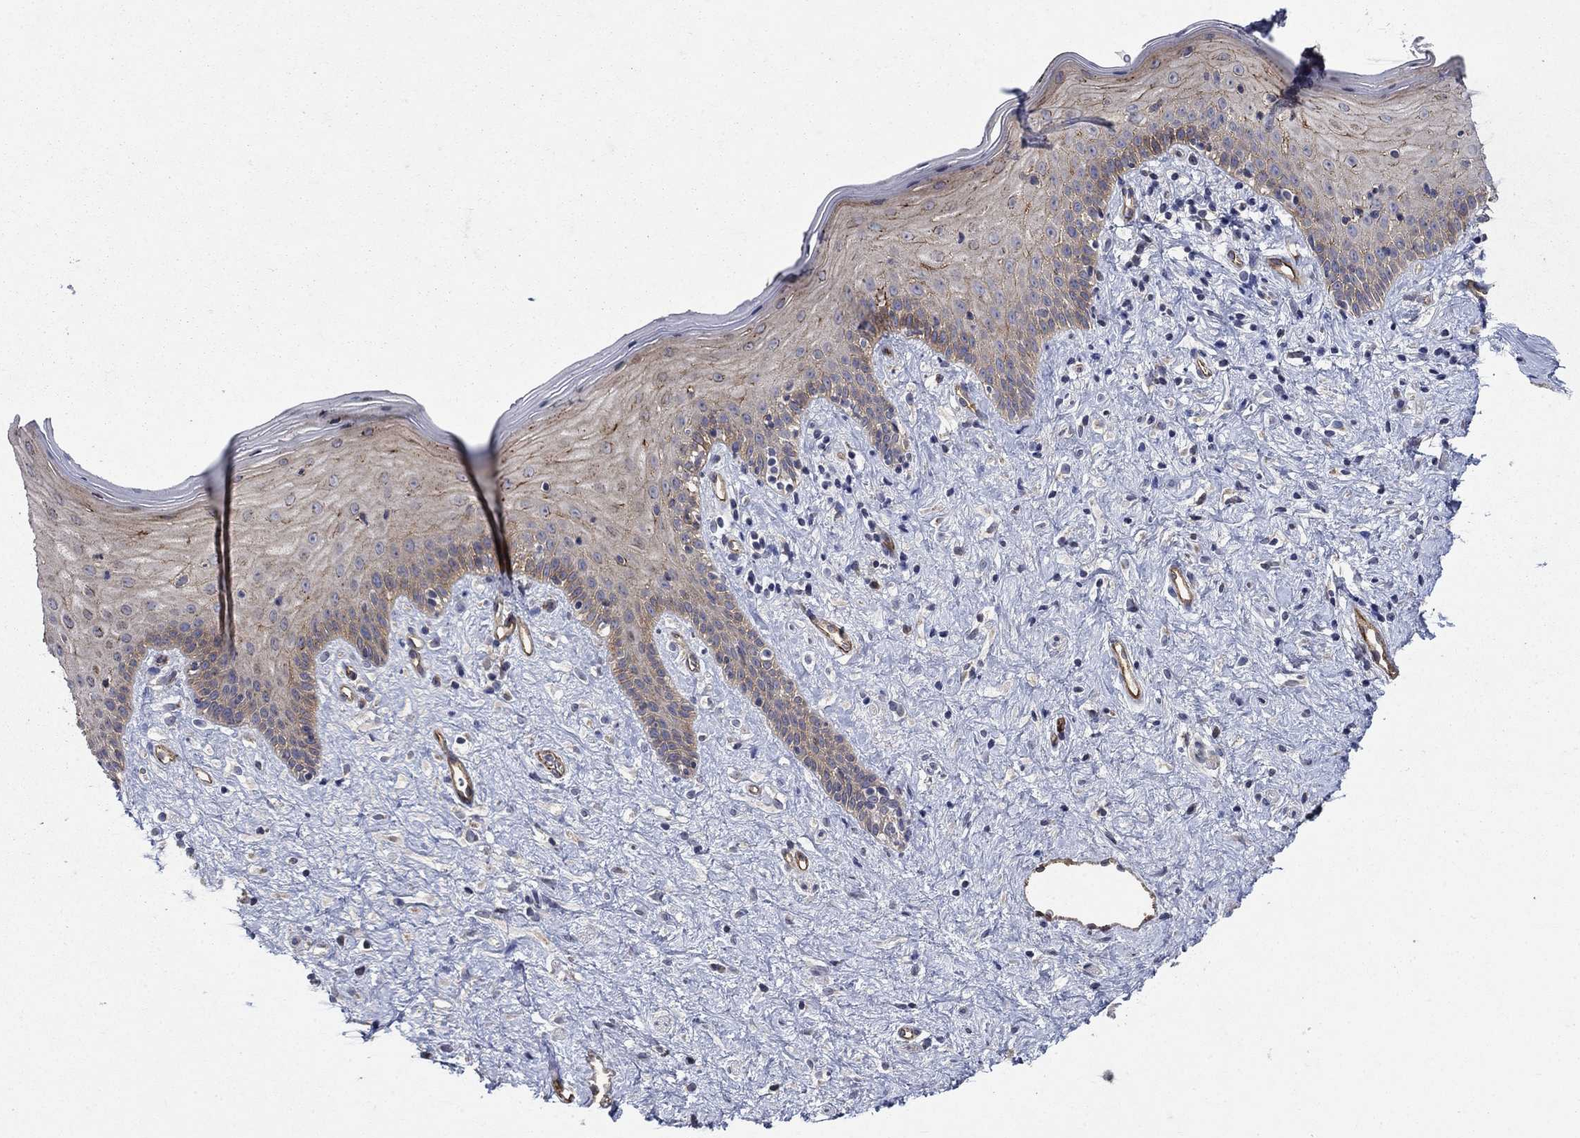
{"staining": {"intensity": "strong", "quantity": "<25%", "location": "cytoplasmic/membranous"}, "tissue": "vagina", "cell_type": "Squamous epithelial cells", "image_type": "normal", "snomed": [{"axis": "morphology", "description": "Normal tissue, NOS"}, {"axis": "topography", "description": "Vagina"}], "caption": "Unremarkable vagina demonstrates strong cytoplasmic/membranous expression in approximately <25% of squamous epithelial cells.", "gene": "SLC7A1", "patient": {"sex": "female", "age": 47}}